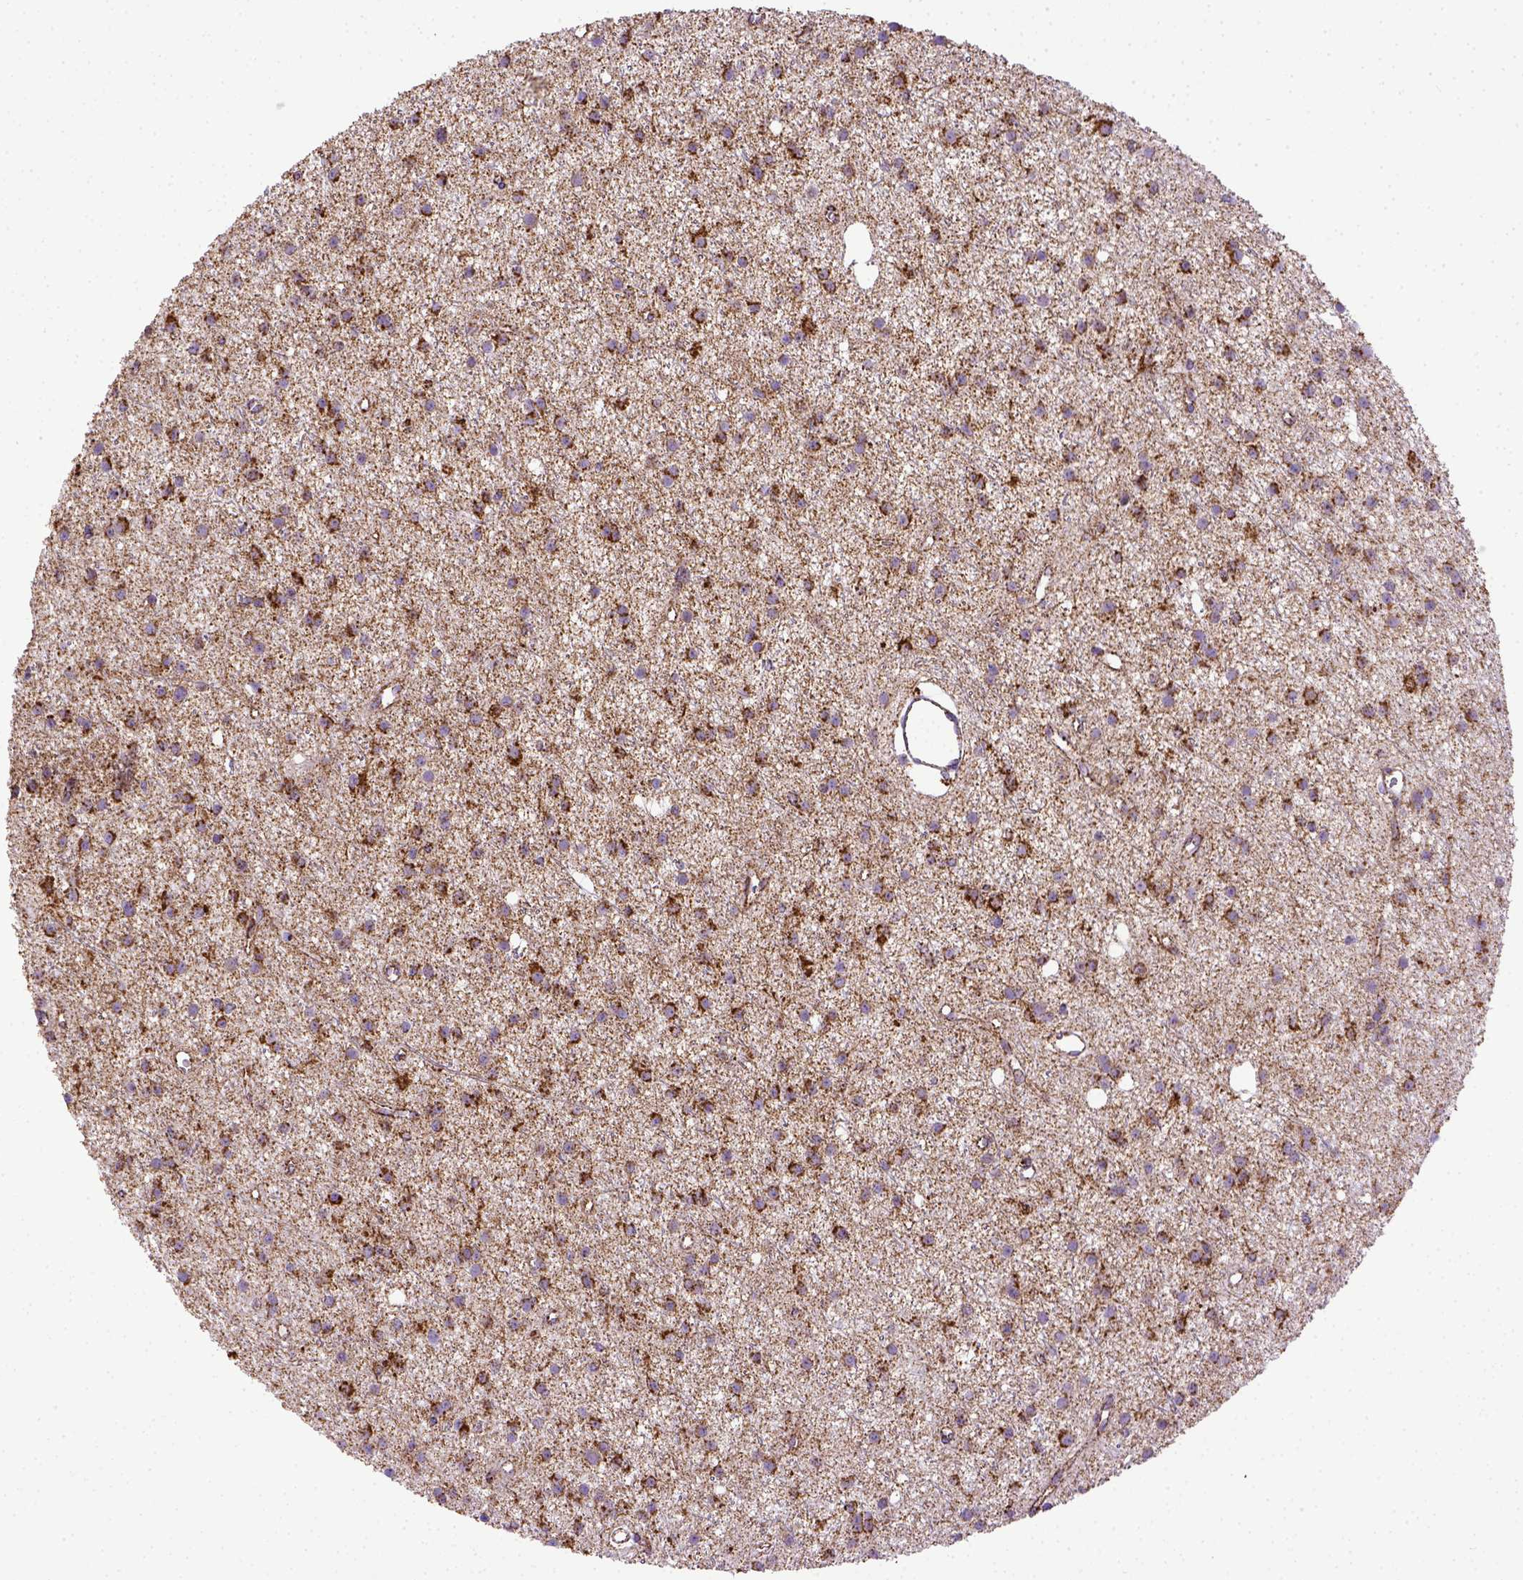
{"staining": {"intensity": "strong", "quantity": ">75%", "location": "cytoplasmic/membranous"}, "tissue": "glioma", "cell_type": "Tumor cells", "image_type": "cancer", "snomed": [{"axis": "morphology", "description": "Glioma, malignant, Low grade"}, {"axis": "topography", "description": "Brain"}], "caption": "Immunohistochemical staining of glioma demonstrates strong cytoplasmic/membranous protein positivity in about >75% of tumor cells.", "gene": "MT-CO1", "patient": {"sex": "male", "age": 27}}